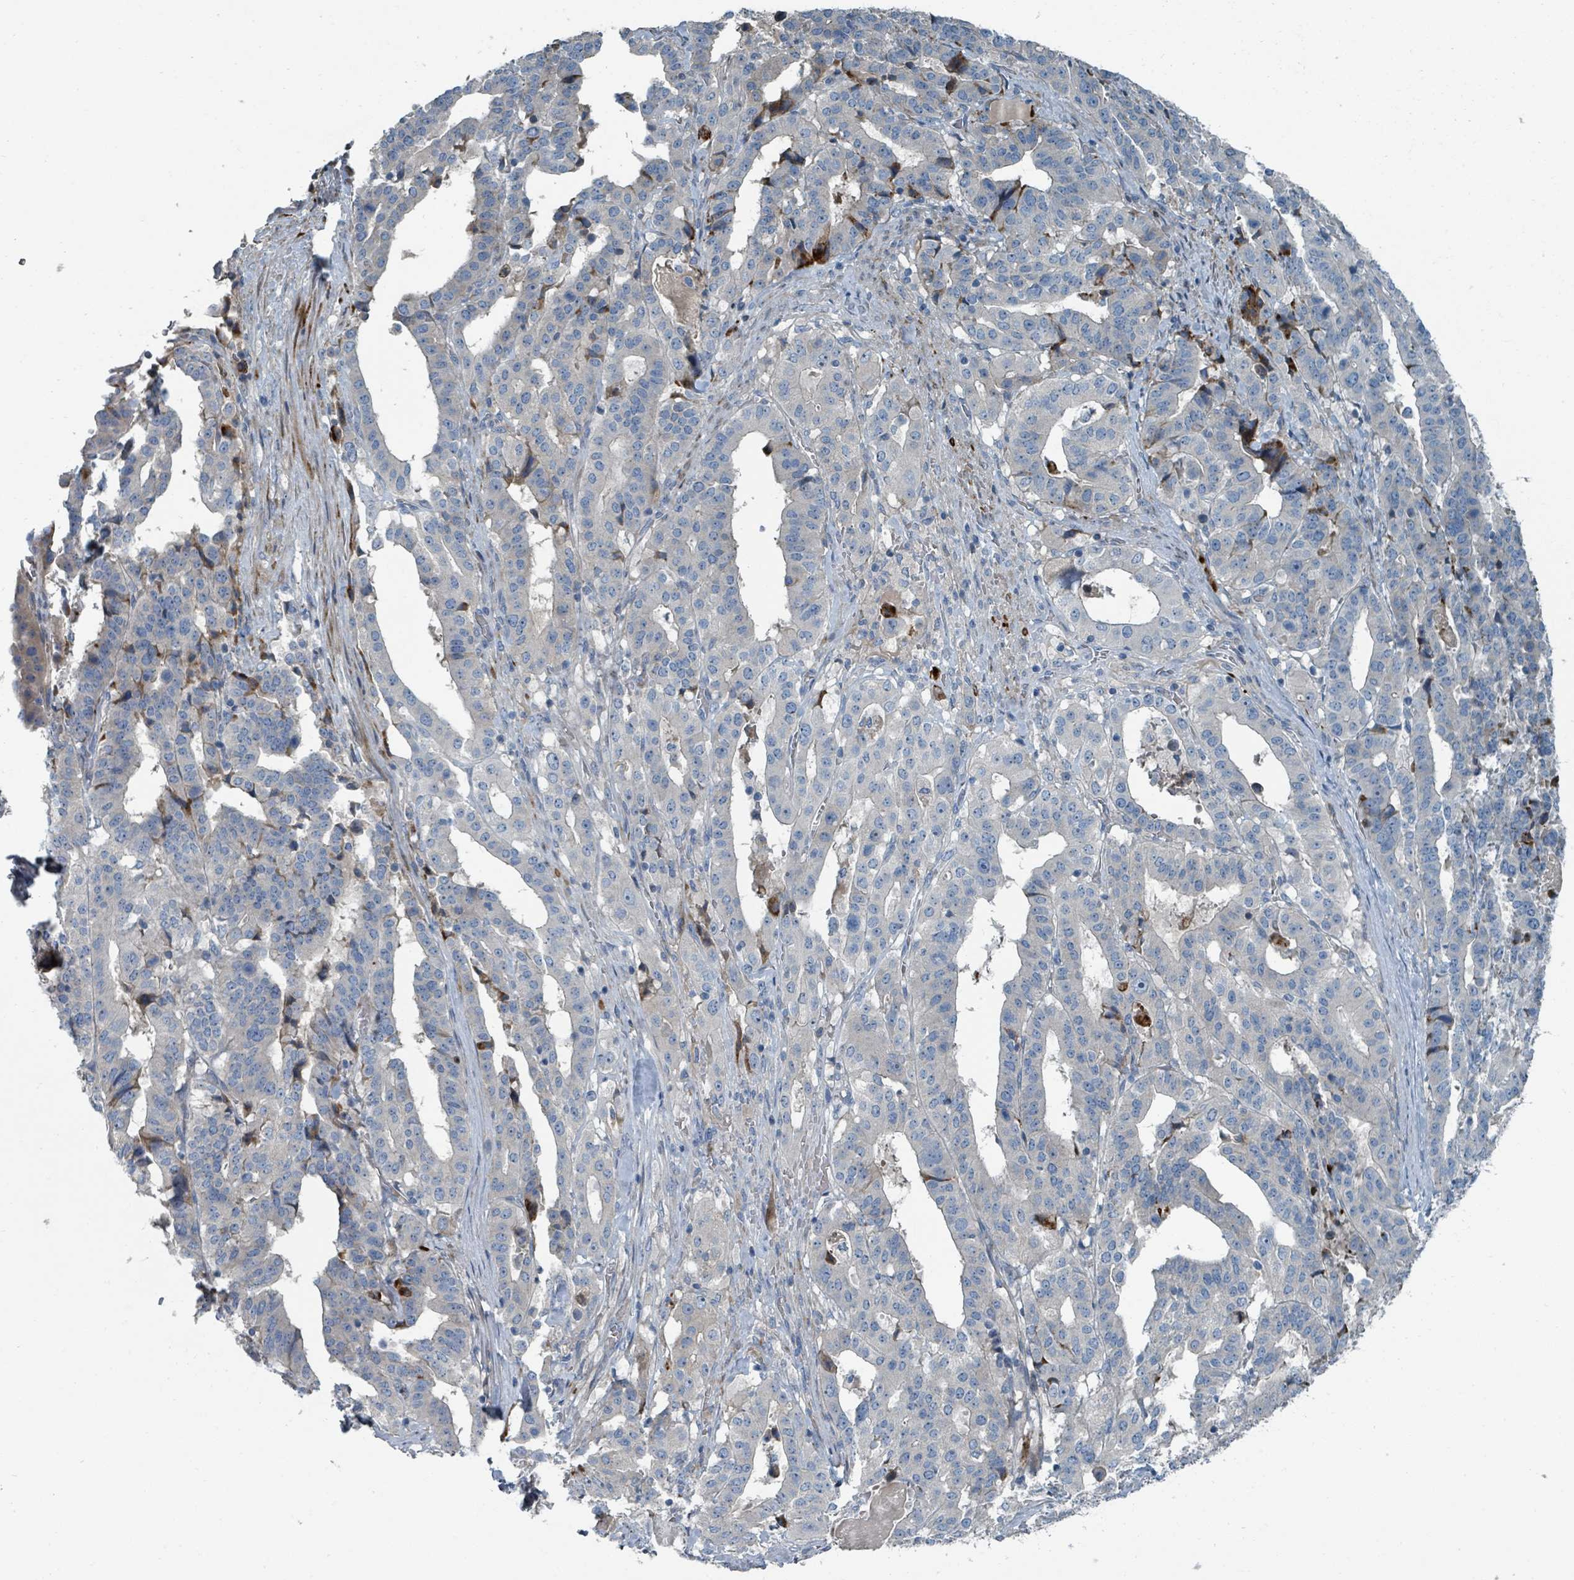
{"staining": {"intensity": "negative", "quantity": "none", "location": "none"}, "tissue": "stomach cancer", "cell_type": "Tumor cells", "image_type": "cancer", "snomed": [{"axis": "morphology", "description": "Adenocarcinoma, NOS"}, {"axis": "topography", "description": "Stomach"}], "caption": "Photomicrograph shows no protein positivity in tumor cells of stomach cancer tissue.", "gene": "SLC44A5", "patient": {"sex": "male", "age": 48}}